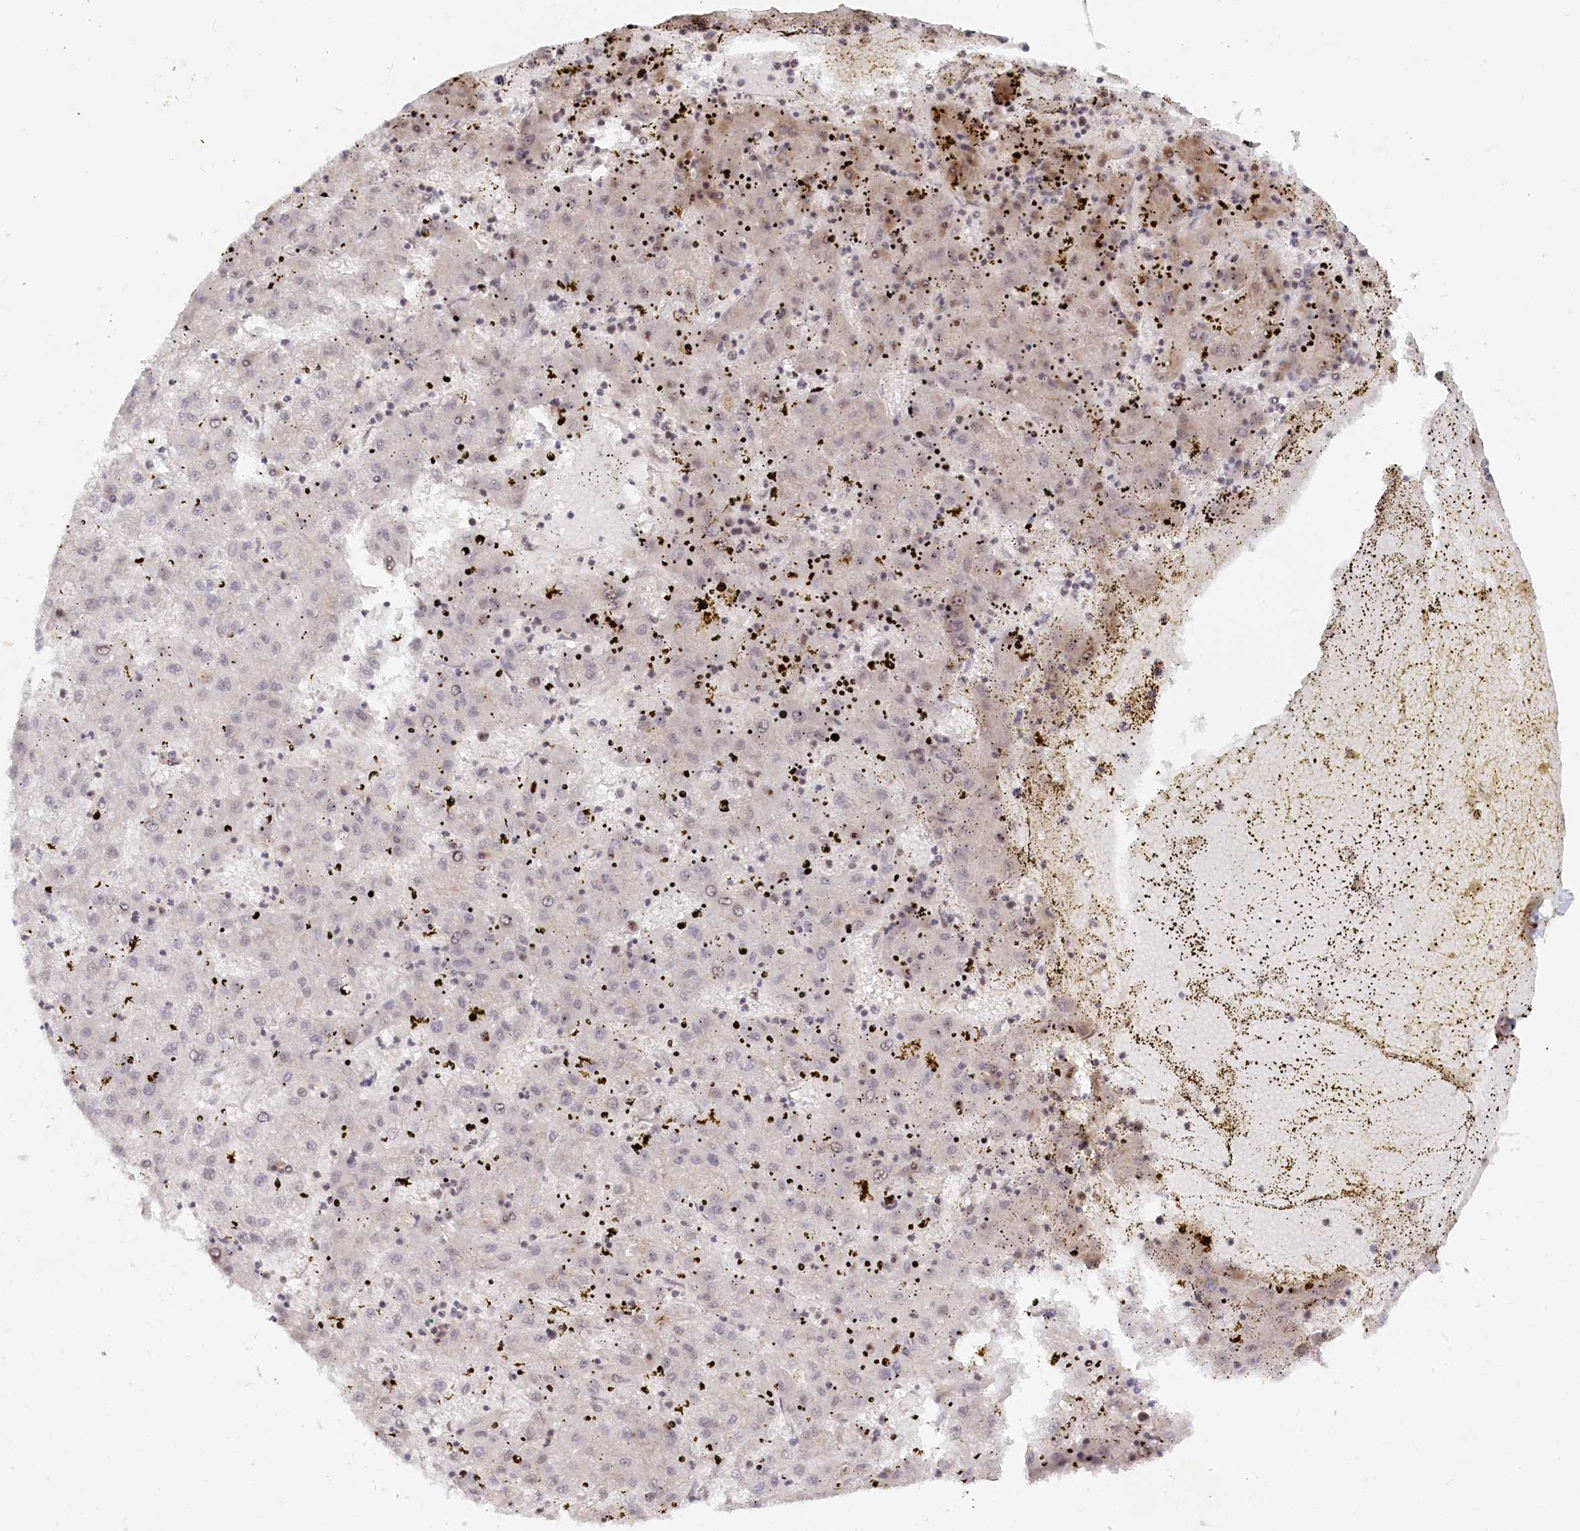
{"staining": {"intensity": "weak", "quantity": "25%-75%", "location": "nuclear"}, "tissue": "liver cancer", "cell_type": "Tumor cells", "image_type": "cancer", "snomed": [{"axis": "morphology", "description": "Carcinoma, Hepatocellular, NOS"}, {"axis": "topography", "description": "Liver"}], "caption": "Human hepatocellular carcinoma (liver) stained with a brown dye demonstrates weak nuclear positive staining in approximately 25%-75% of tumor cells.", "gene": "GNL3L", "patient": {"sex": "male", "age": 72}}